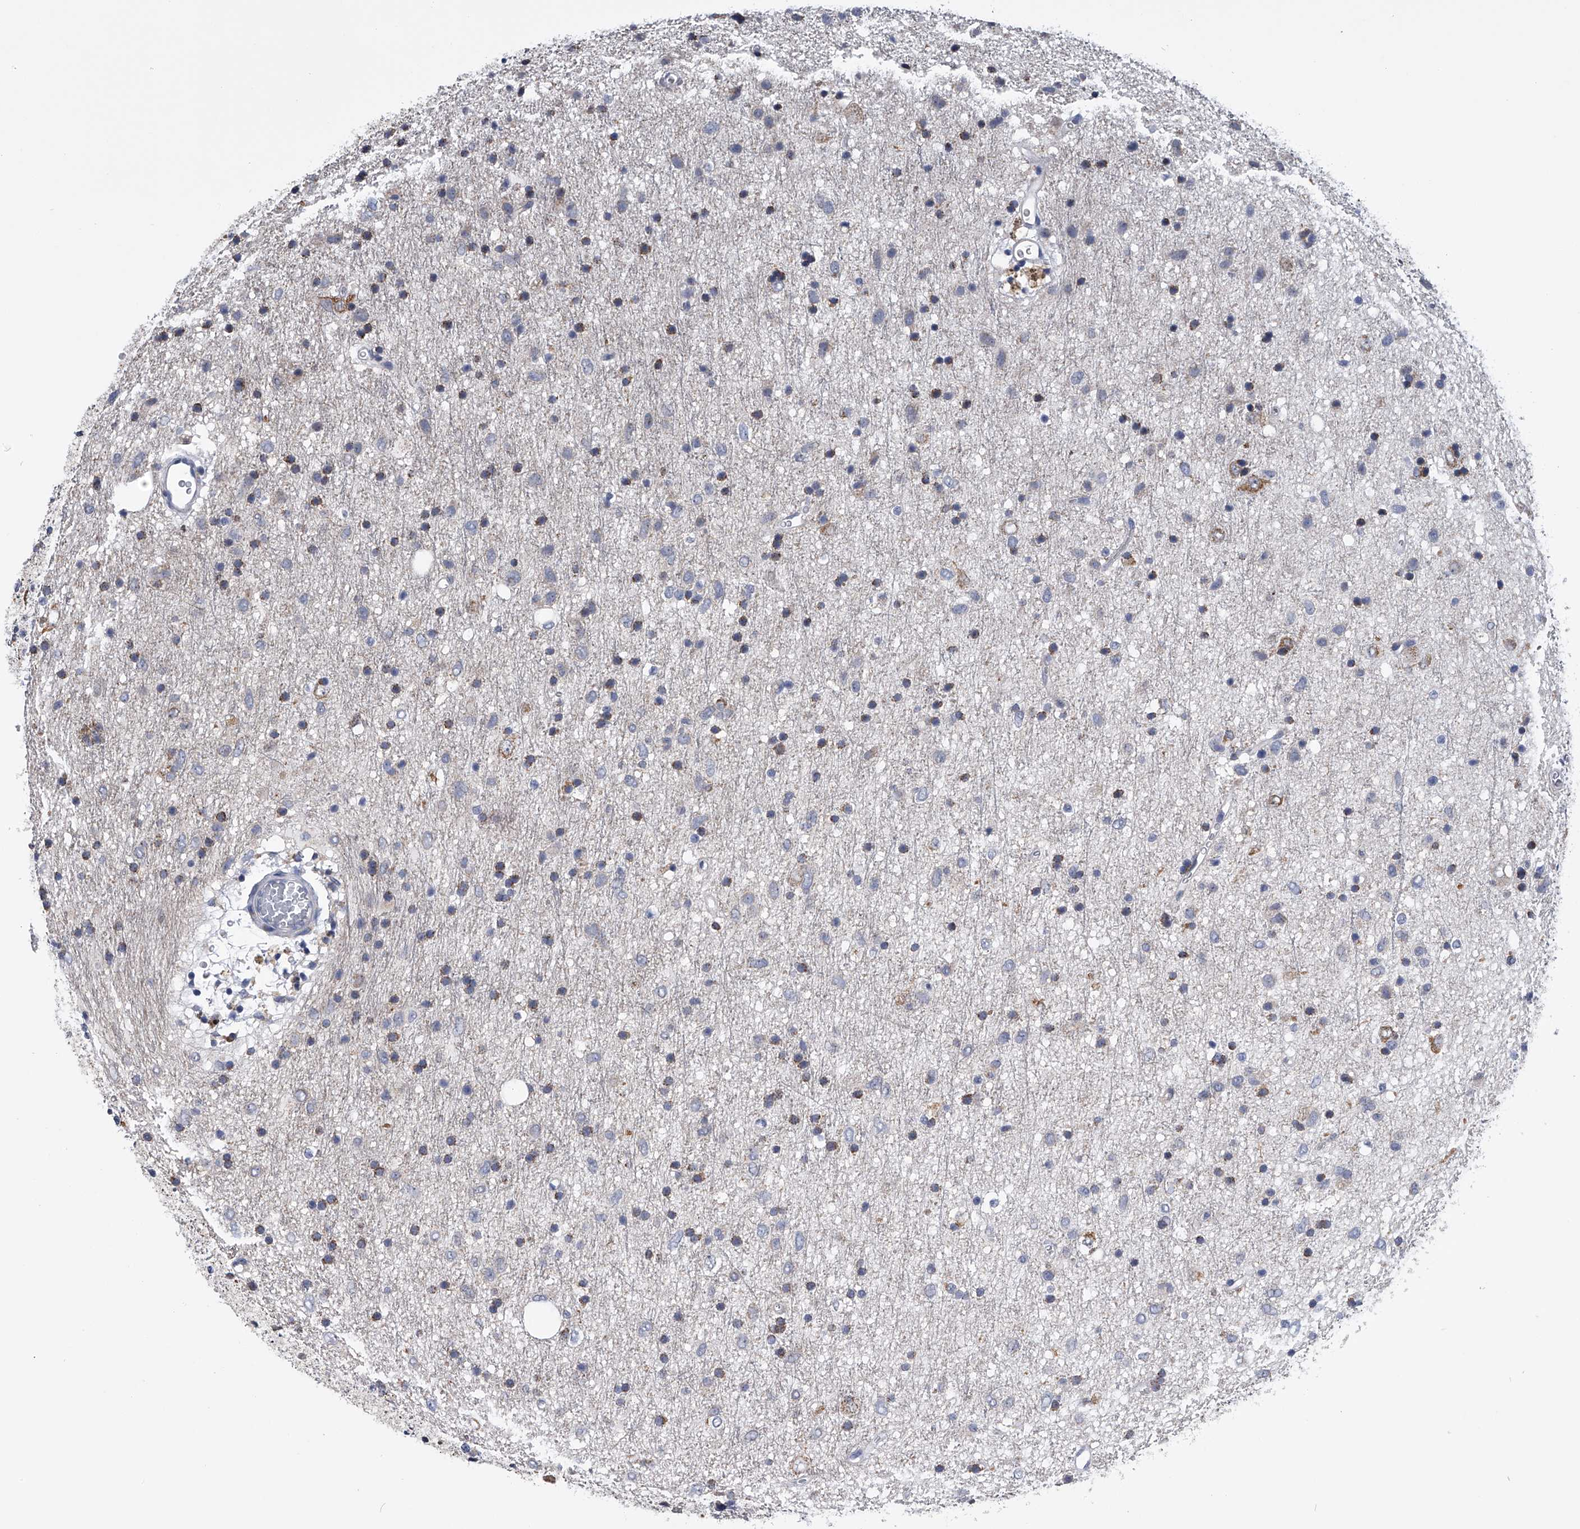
{"staining": {"intensity": "weak", "quantity": "25%-75%", "location": "cytoplasmic/membranous"}, "tissue": "glioma", "cell_type": "Tumor cells", "image_type": "cancer", "snomed": [{"axis": "morphology", "description": "Glioma, malignant, Low grade"}, {"axis": "topography", "description": "Brain"}], "caption": "Malignant low-grade glioma stained with DAB immunohistochemistry (IHC) reveals low levels of weak cytoplasmic/membranous expression in approximately 25%-75% of tumor cells. (IHC, brightfield microscopy, high magnification).", "gene": "OAT", "patient": {"sex": "male", "age": 77}}